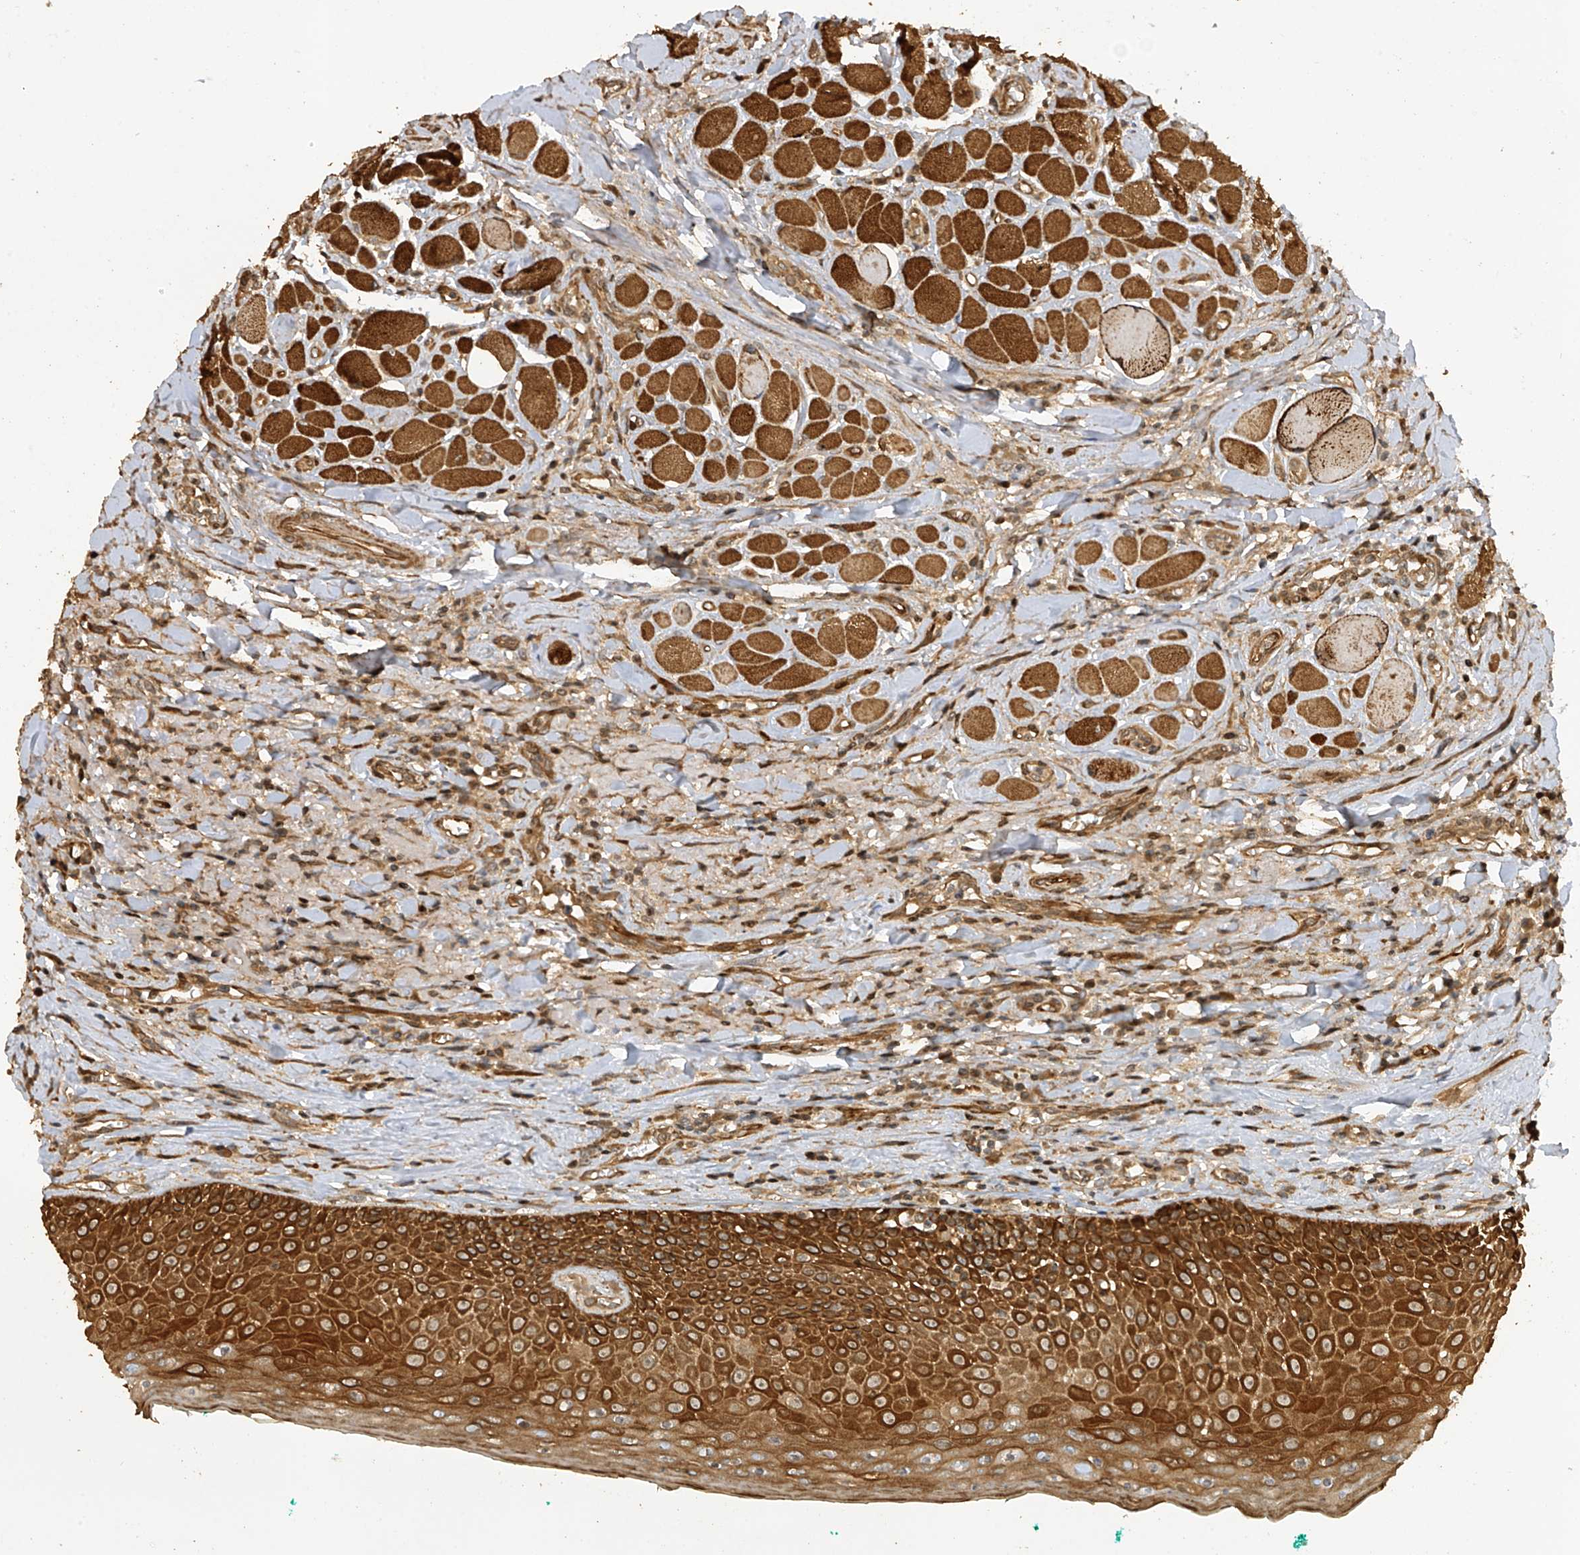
{"staining": {"intensity": "strong", "quantity": ">75%", "location": "cytoplasmic/membranous"}, "tissue": "oral mucosa", "cell_type": "Squamous epithelial cells", "image_type": "normal", "snomed": [{"axis": "morphology", "description": "Normal tissue, NOS"}, {"axis": "topography", "description": "Oral tissue"}], "caption": "Normal oral mucosa was stained to show a protein in brown. There is high levels of strong cytoplasmic/membranous positivity in about >75% of squamous epithelial cells. Nuclei are stained in blue.", "gene": "ZNF653", "patient": {"sex": "female", "age": 70}}